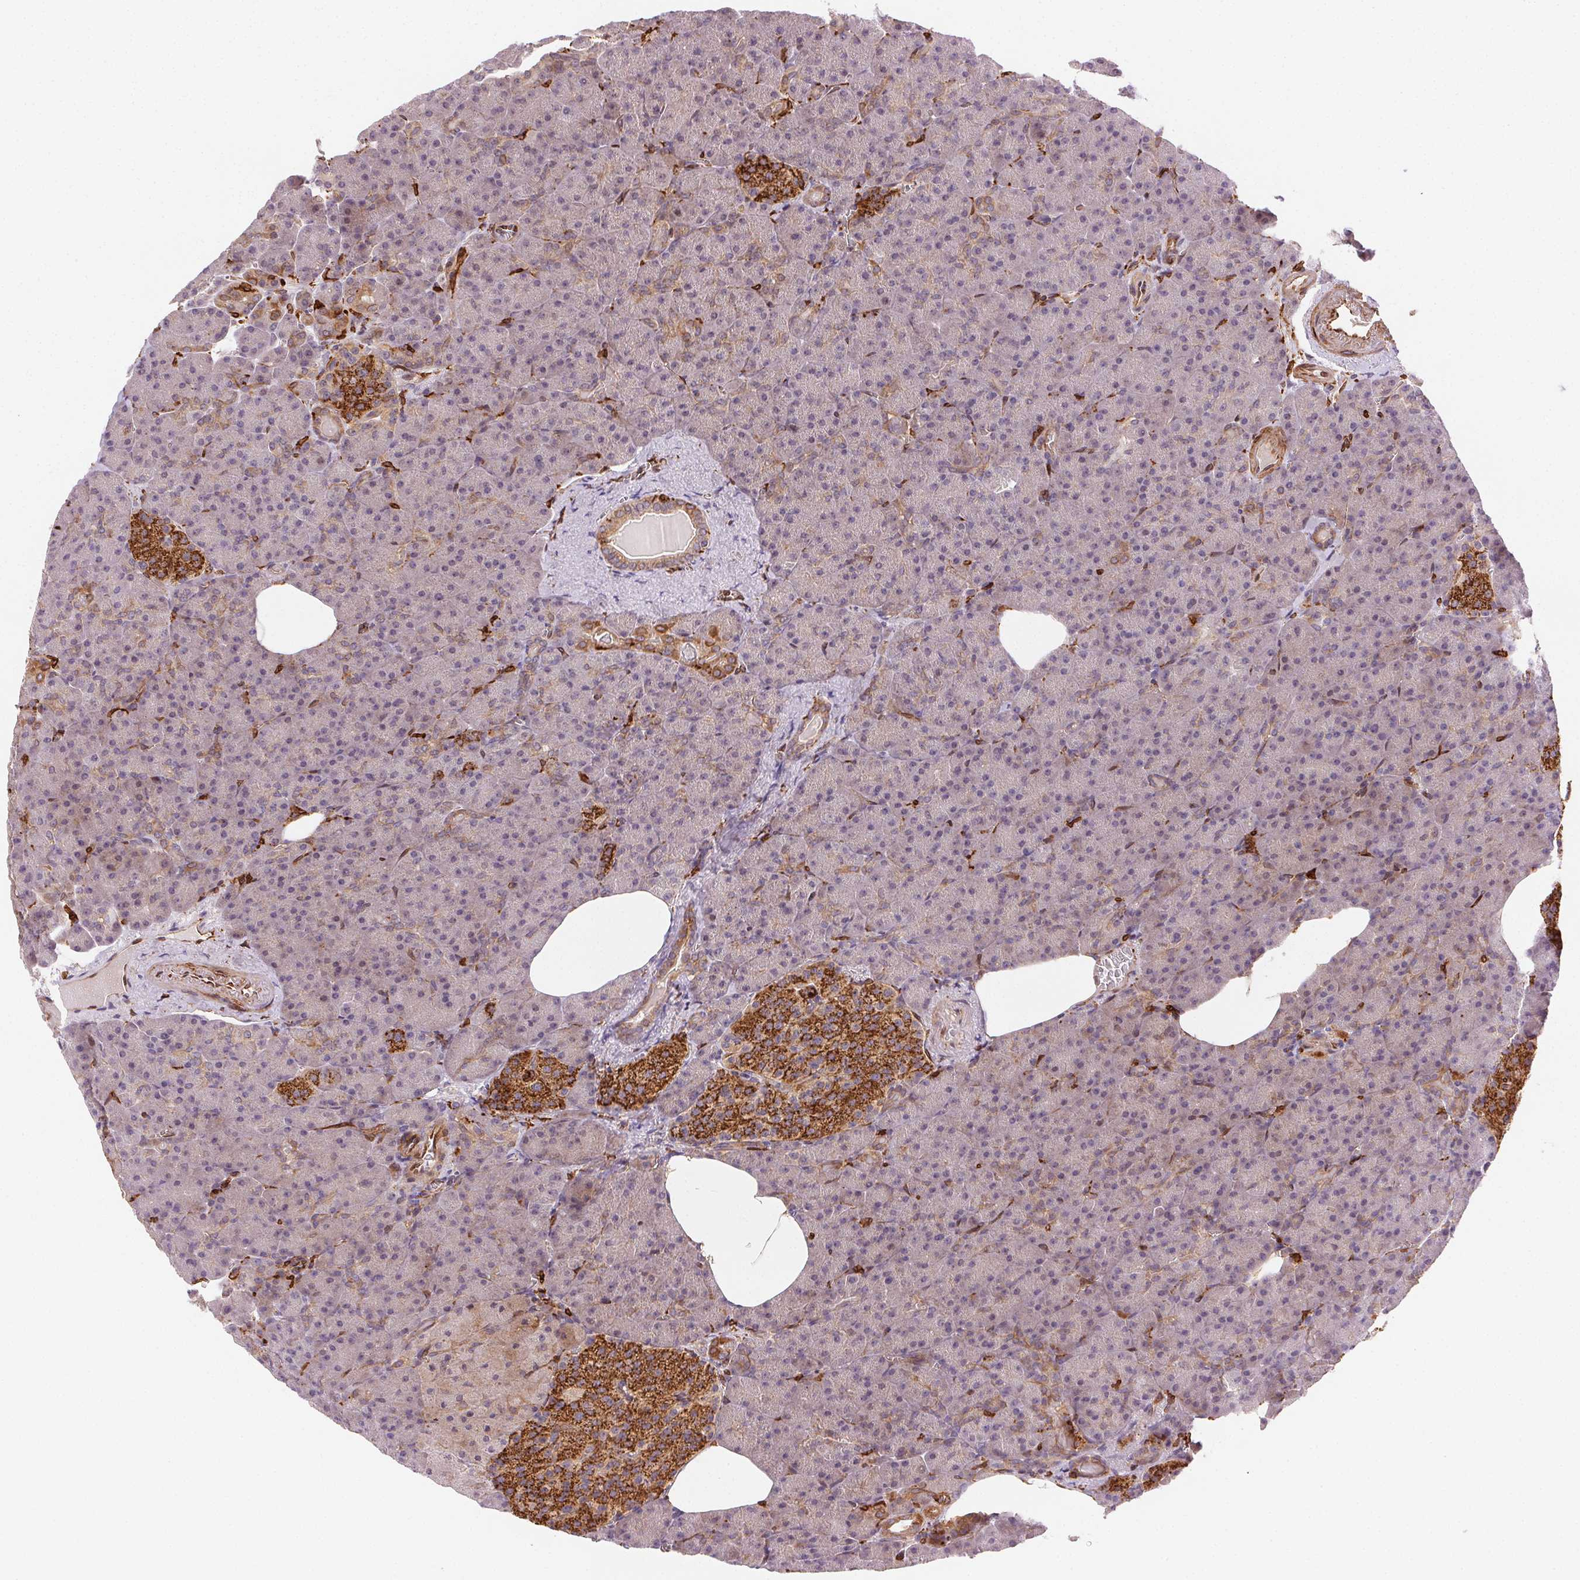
{"staining": {"intensity": "moderate", "quantity": "<25%", "location": "cytoplasmic/membranous"}, "tissue": "pancreas", "cell_type": "Exocrine glandular cells", "image_type": "normal", "snomed": [{"axis": "morphology", "description": "Normal tissue, NOS"}, {"axis": "topography", "description": "Pancreas"}], "caption": "Immunohistochemical staining of unremarkable human pancreas displays <25% levels of moderate cytoplasmic/membranous protein positivity in about <25% of exocrine glandular cells.", "gene": "RNASET2", "patient": {"sex": "female", "age": 74}}